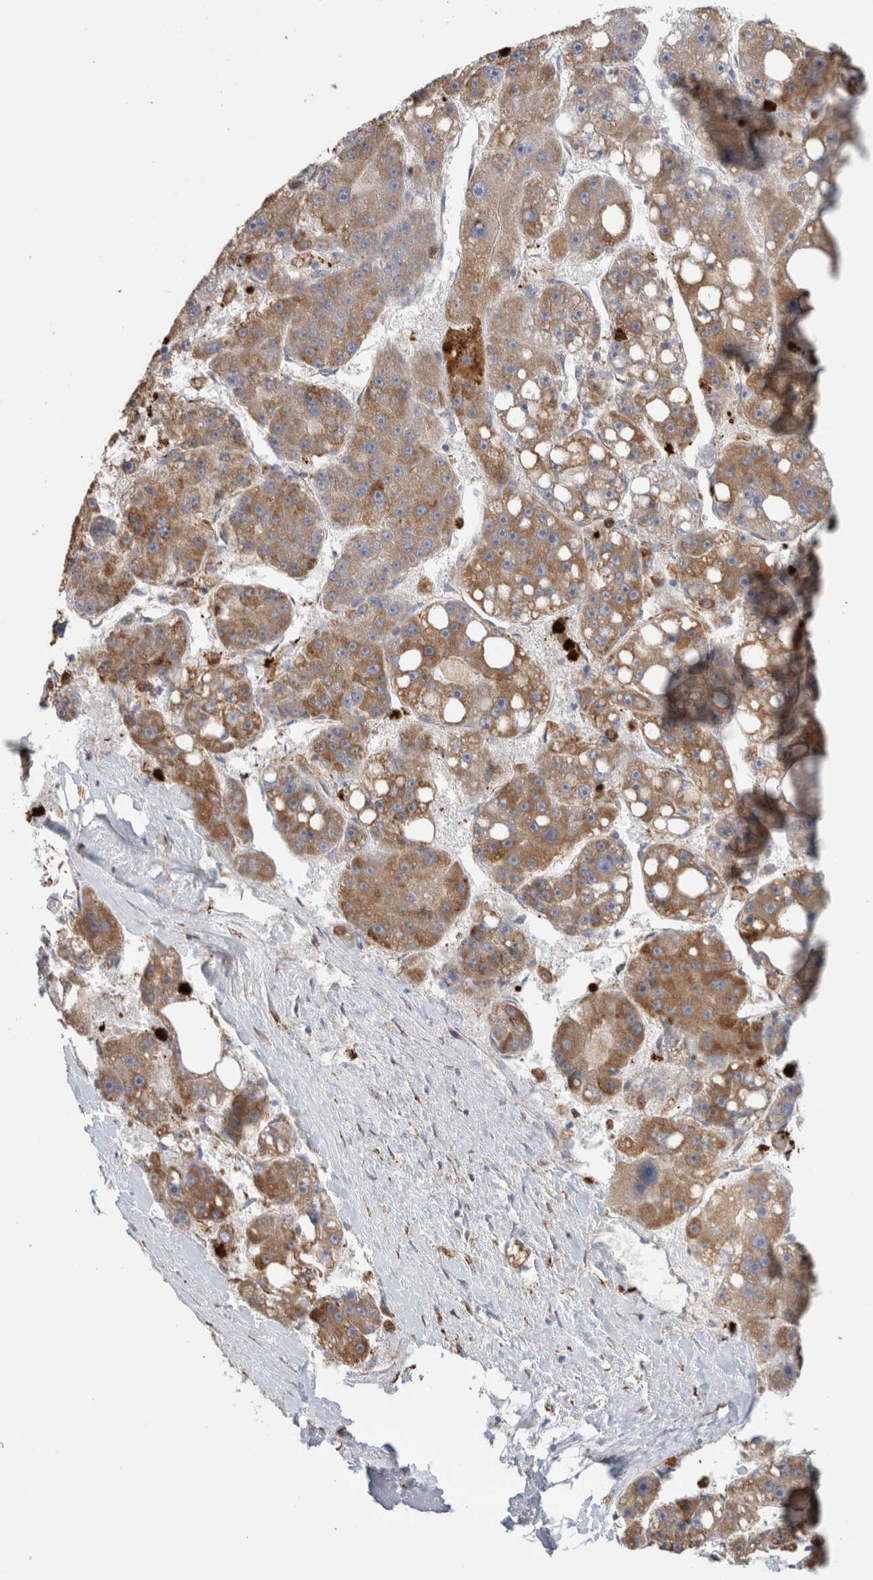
{"staining": {"intensity": "moderate", "quantity": ">75%", "location": "cytoplasmic/membranous"}, "tissue": "liver cancer", "cell_type": "Tumor cells", "image_type": "cancer", "snomed": [{"axis": "morphology", "description": "Carcinoma, Hepatocellular, NOS"}, {"axis": "topography", "description": "Liver"}], "caption": "Immunohistochemical staining of liver cancer shows medium levels of moderate cytoplasmic/membranous expression in about >75% of tumor cells.", "gene": "P4HA1", "patient": {"sex": "female", "age": 61}}